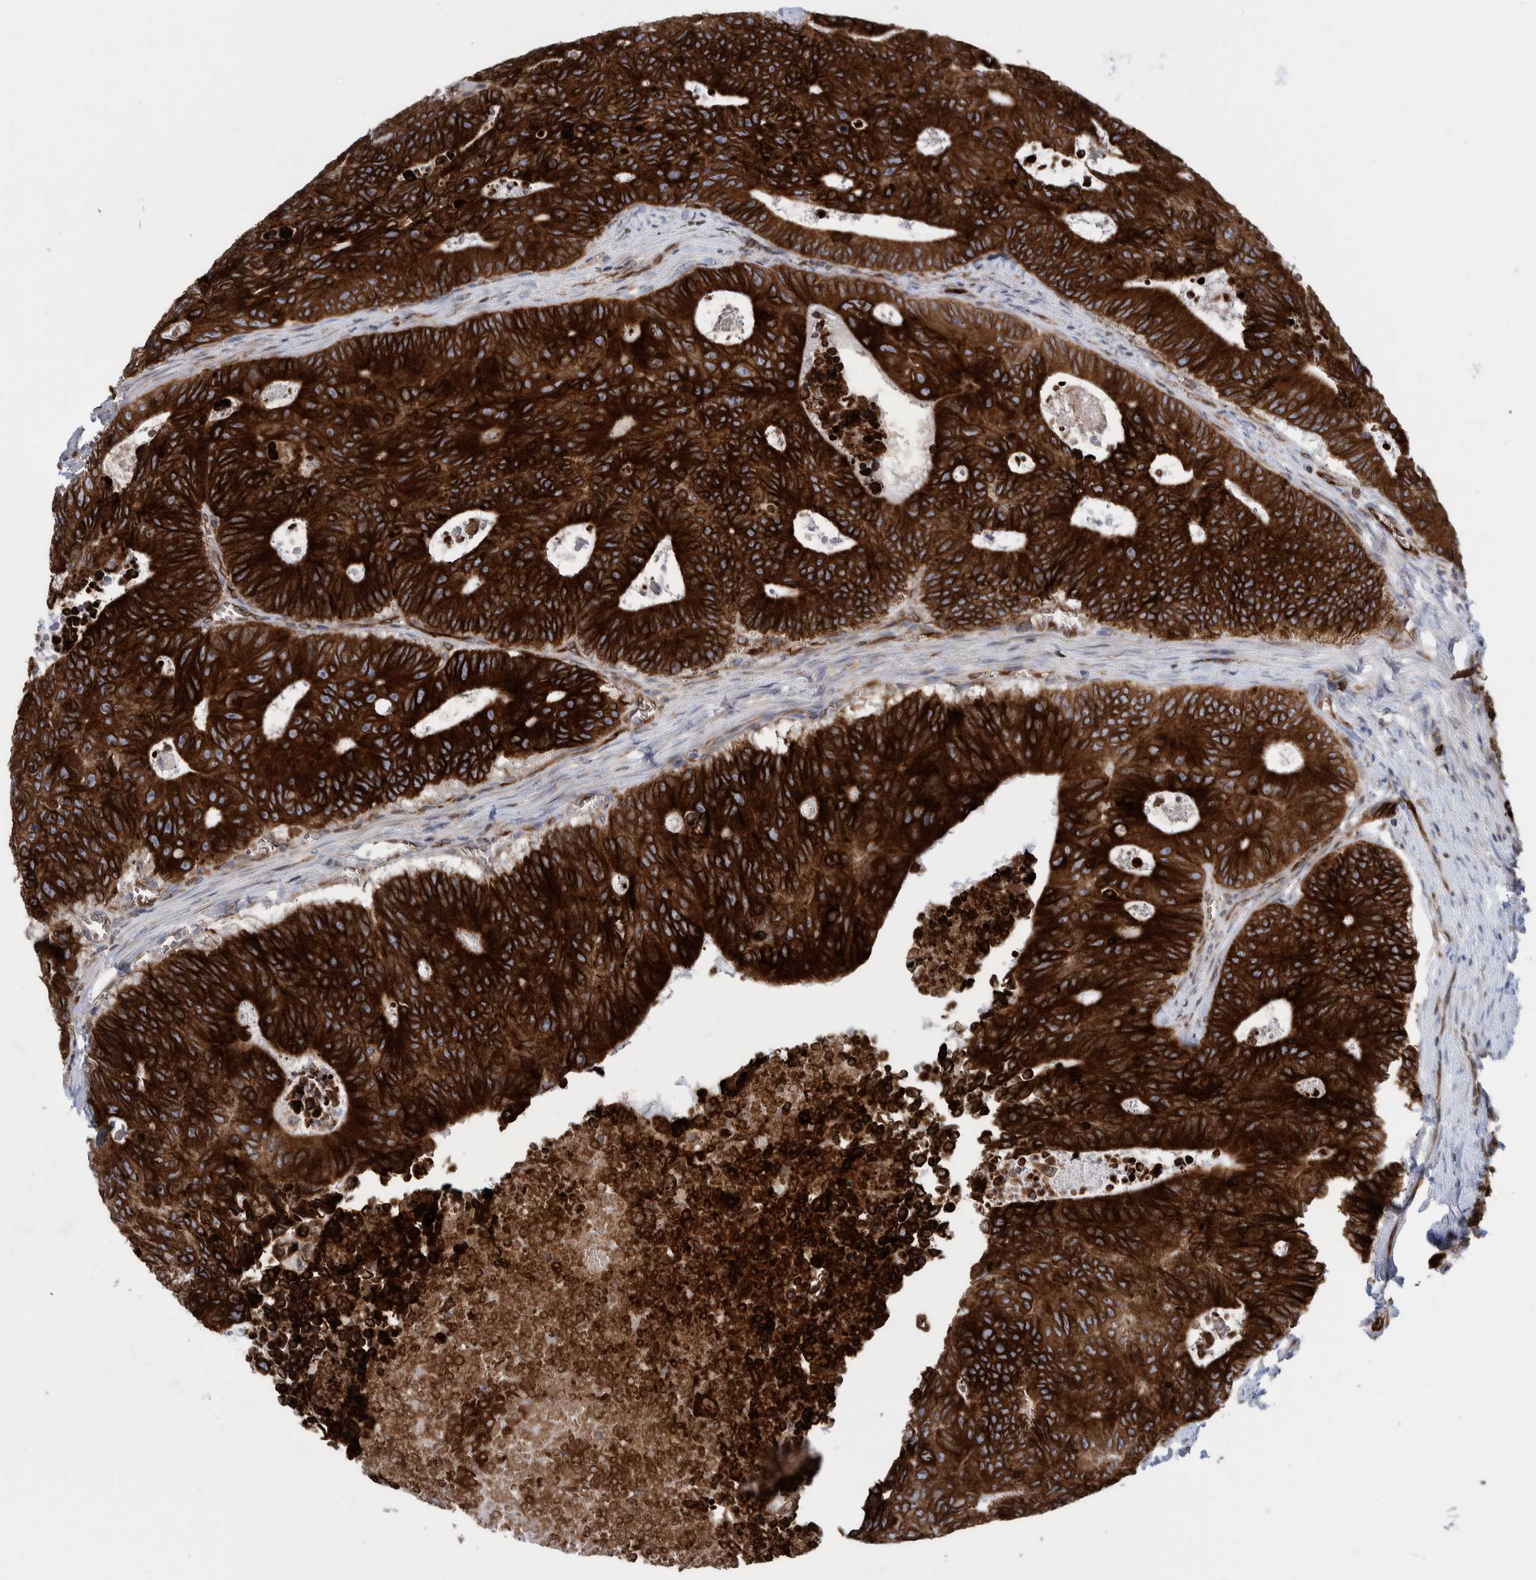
{"staining": {"intensity": "strong", "quantity": ">75%", "location": "cytoplasmic/membranous"}, "tissue": "colorectal cancer", "cell_type": "Tumor cells", "image_type": "cancer", "snomed": [{"axis": "morphology", "description": "Adenocarcinoma, NOS"}, {"axis": "topography", "description": "Colon"}], "caption": "This histopathology image exhibits colorectal adenocarcinoma stained with immunohistochemistry to label a protein in brown. The cytoplasmic/membranous of tumor cells show strong positivity for the protein. Nuclei are counter-stained blue.", "gene": "THEM6", "patient": {"sex": "male", "age": 87}}